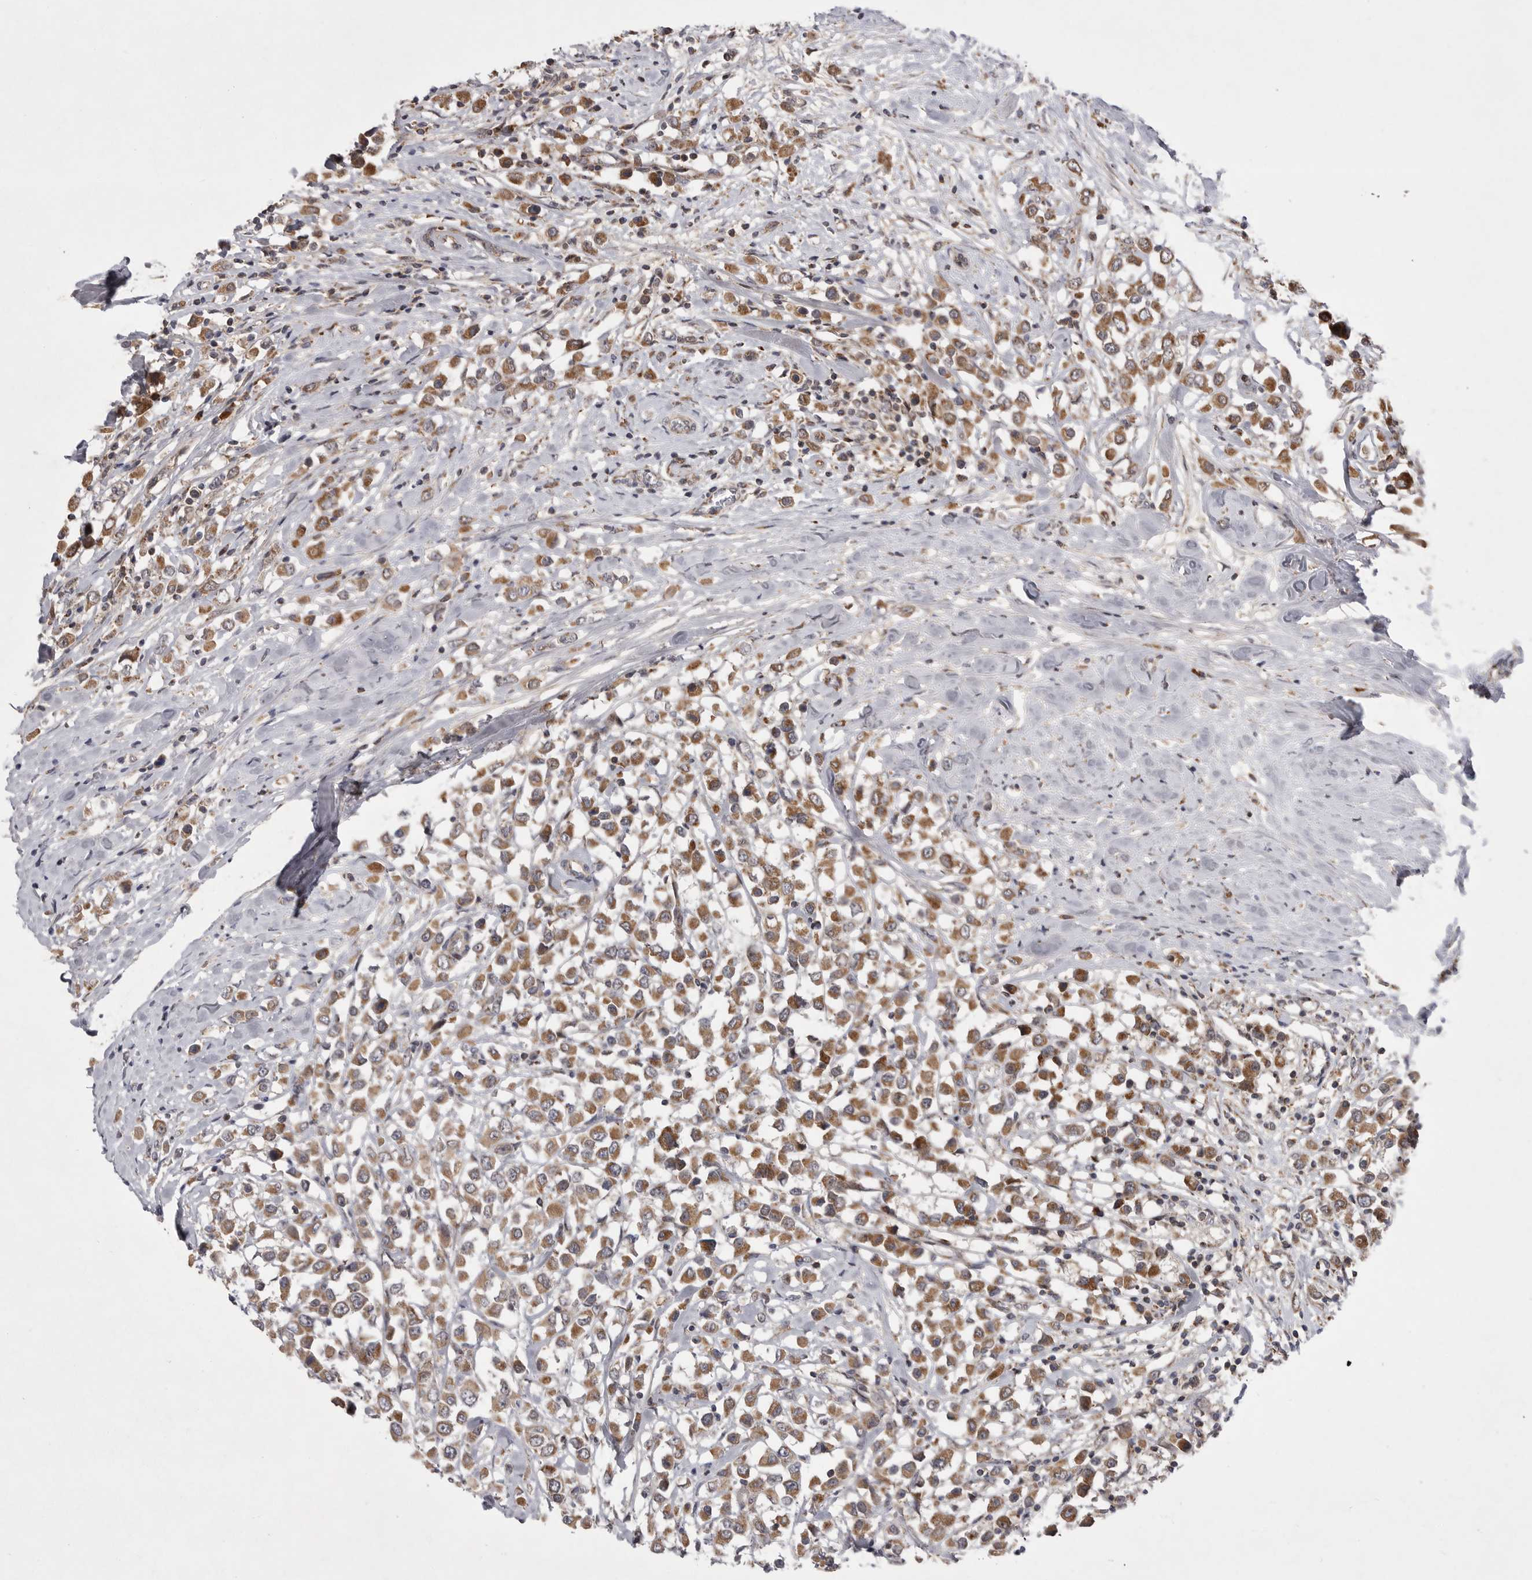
{"staining": {"intensity": "moderate", "quantity": ">75%", "location": "cytoplasmic/membranous"}, "tissue": "breast cancer", "cell_type": "Tumor cells", "image_type": "cancer", "snomed": [{"axis": "morphology", "description": "Duct carcinoma"}, {"axis": "topography", "description": "Breast"}], "caption": "This histopathology image exhibits IHC staining of infiltrating ductal carcinoma (breast), with medium moderate cytoplasmic/membranous staining in approximately >75% of tumor cells.", "gene": "KYAT3", "patient": {"sex": "female", "age": 61}}